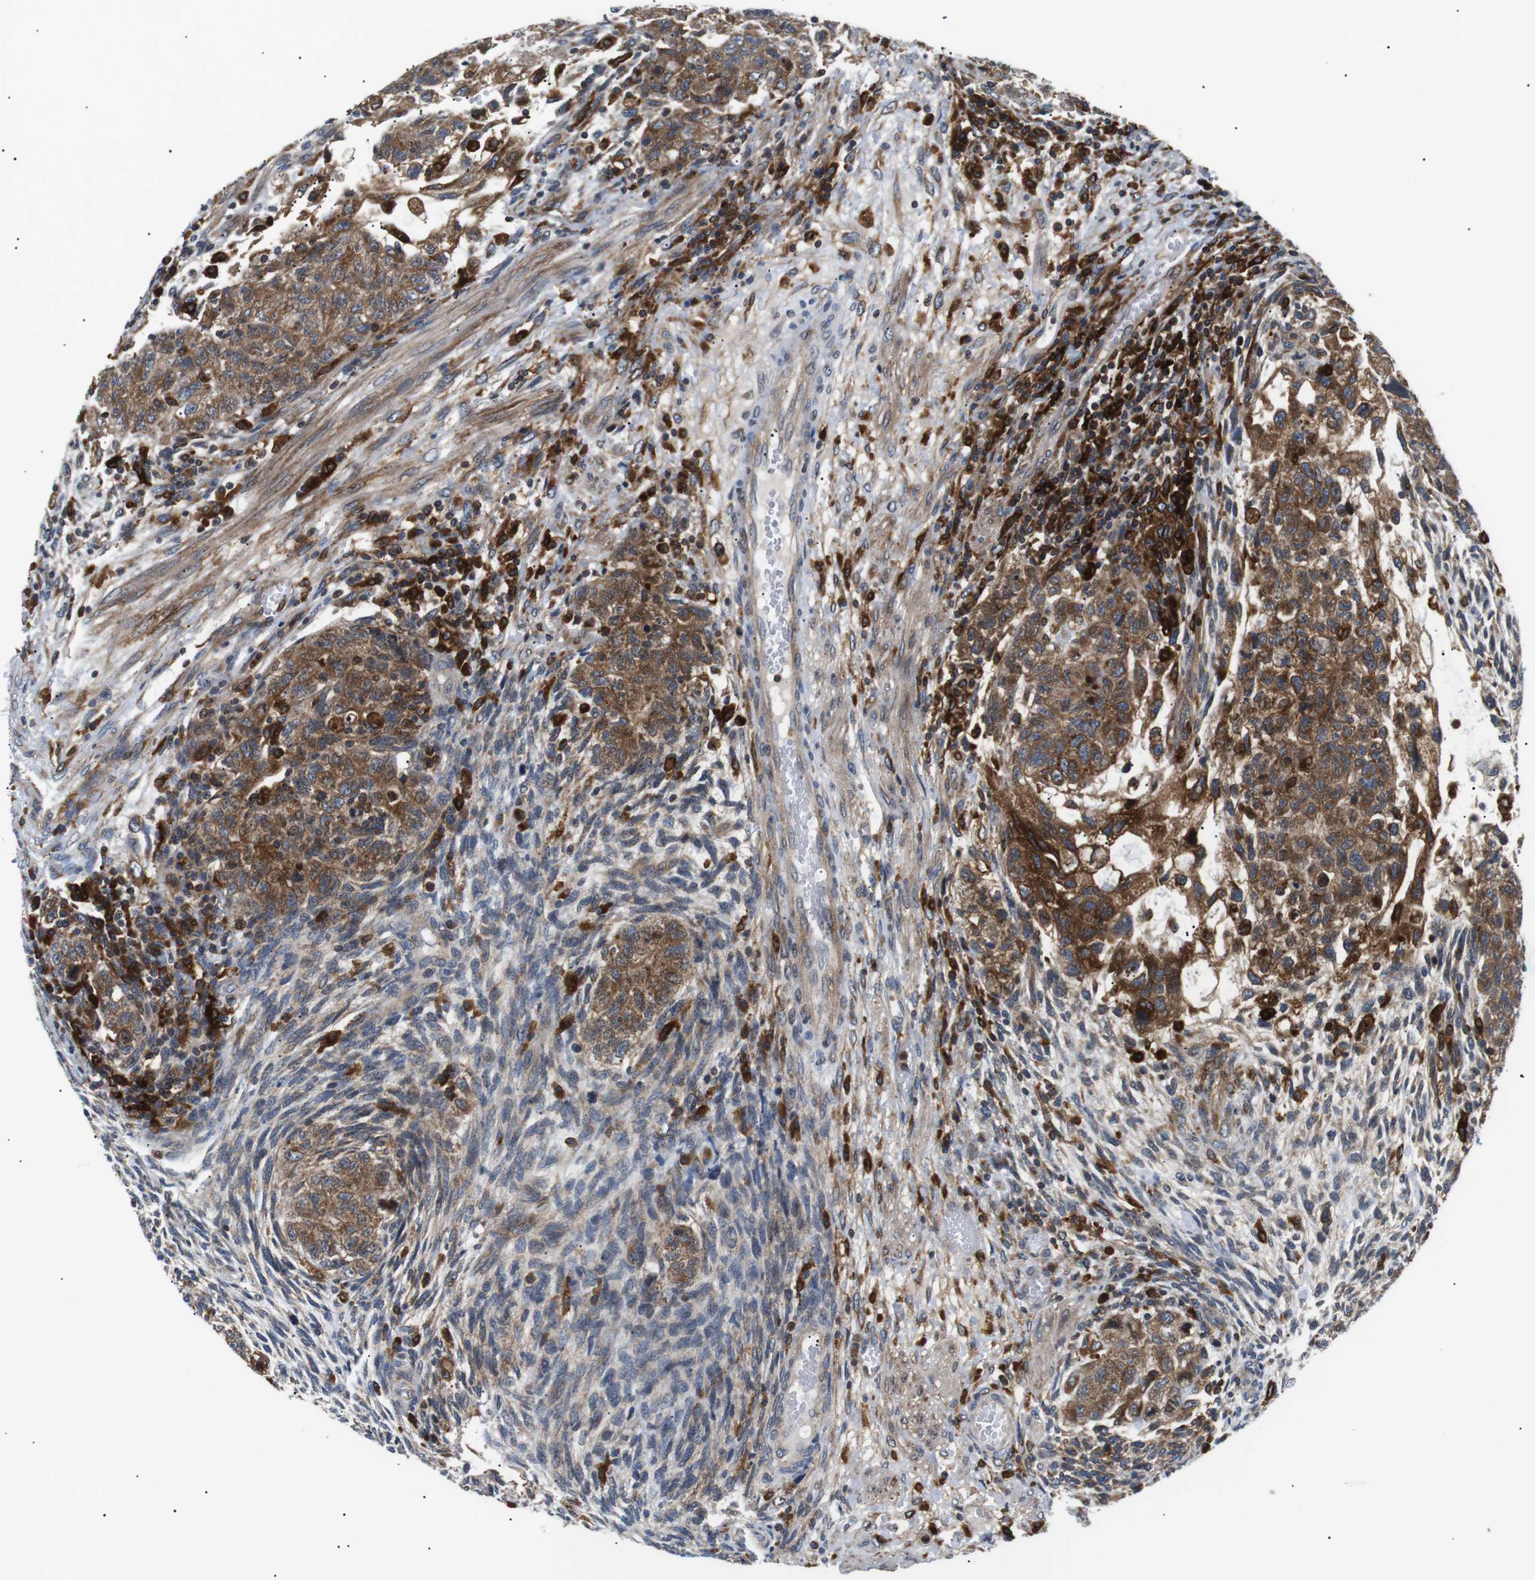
{"staining": {"intensity": "moderate", "quantity": ">75%", "location": "cytoplasmic/membranous"}, "tissue": "testis cancer", "cell_type": "Tumor cells", "image_type": "cancer", "snomed": [{"axis": "morphology", "description": "Normal tissue, NOS"}, {"axis": "morphology", "description": "Carcinoma, Embryonal, NOS"}, {"axis": "topography", "description": "Testis"}], "caption": "This is a micrograph of immunohistochemistry staining of embryonal carcinoma (testis), which shows moderate expression in the cytoplasmic/membranous of tumor cells.", "gene": "RAB9A", "patient": {"sex": "male", "age": 36}}